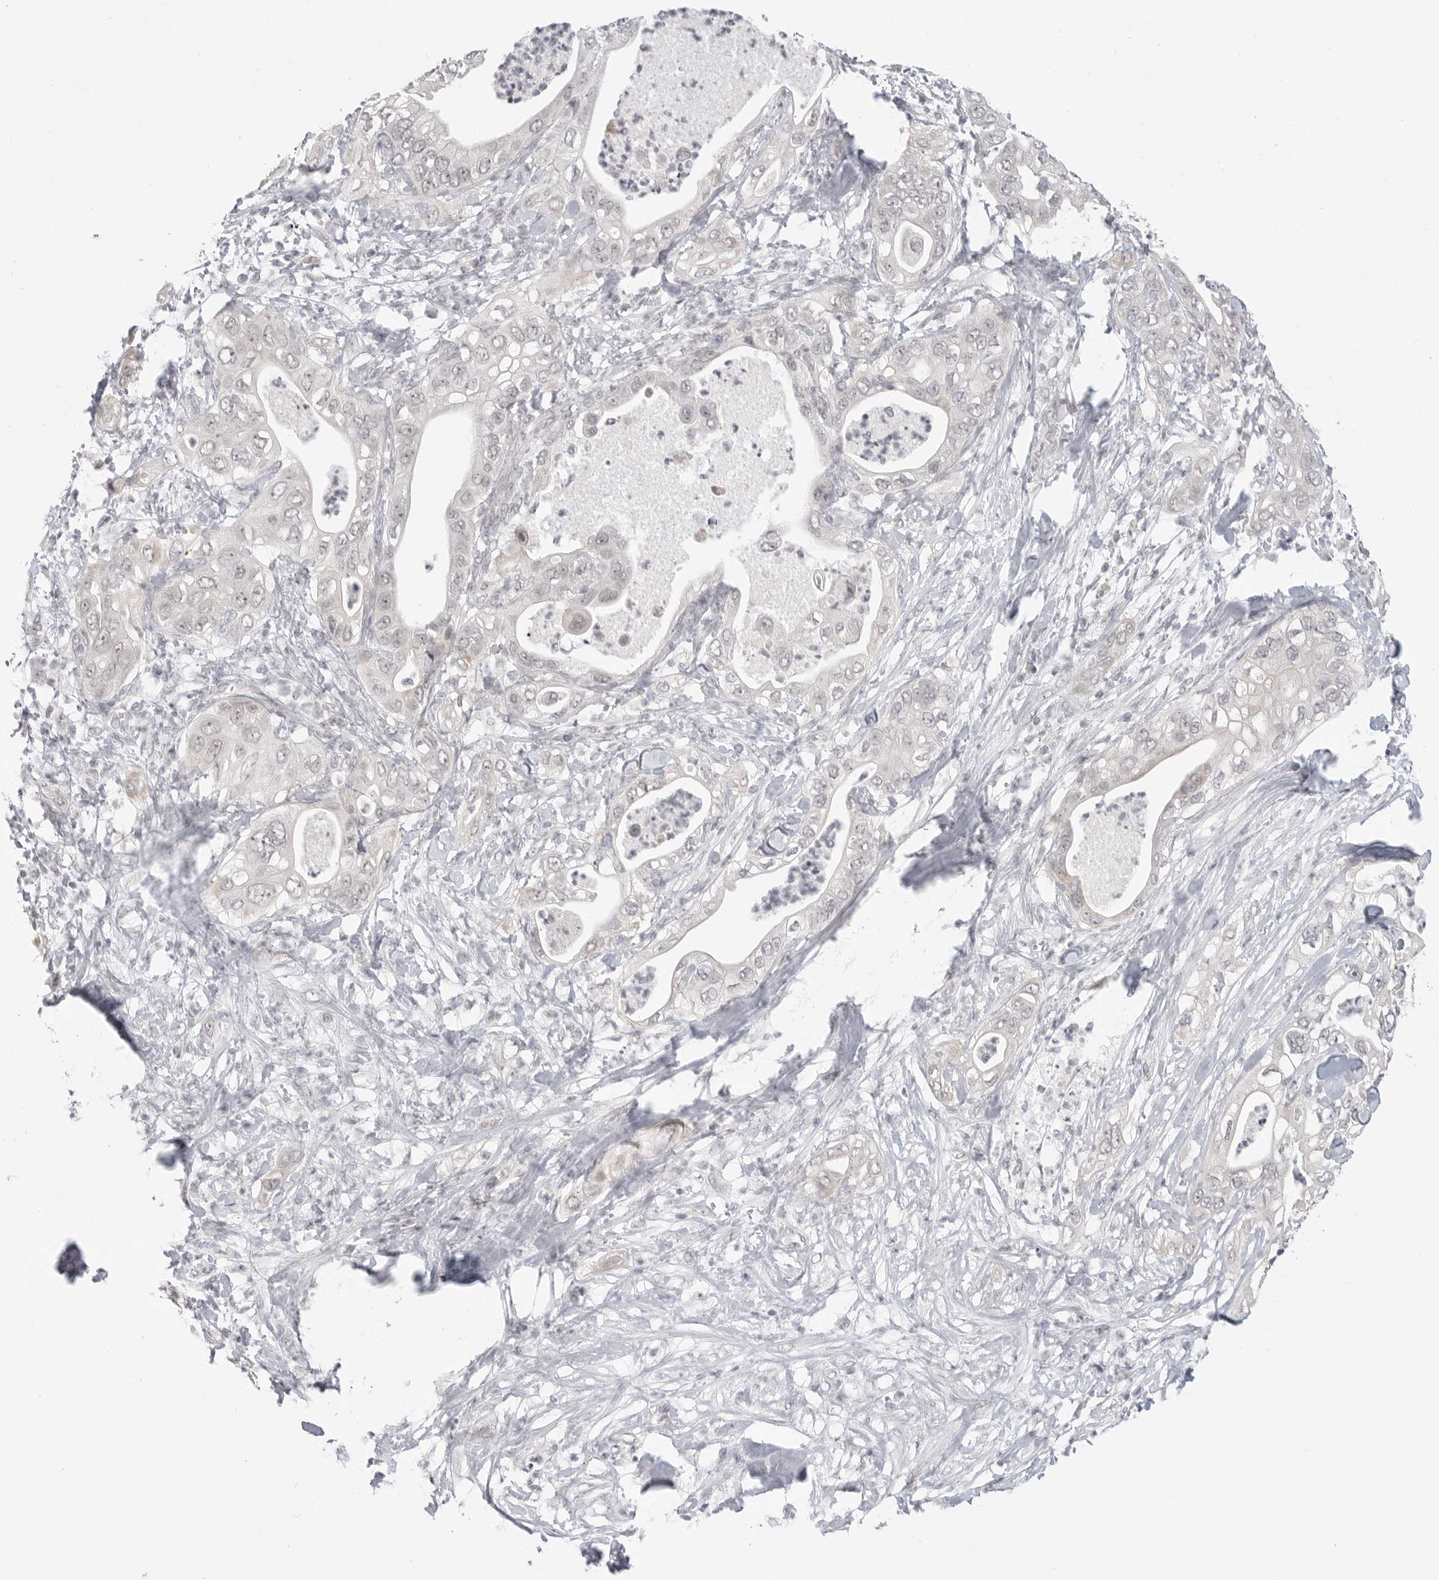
{"staining": {"intensity": "negative", "quantity": "none", "location": "none"}, "tissue": "pancreatic cancer", "cell_type": "Tumor cells", "image_type": "cancer", "snomed": [{"axis": "morphology", "description": "Adenocarcinoma, NOS"}, {"axis": "topography", "description": "Pancreas"}], "caption": "The immunohistochemistry (IHC) micrograph has no significant expression in tumor cells of pancreatic adenocarcinoma tissue. The staining is performed using DAB brown chromogen with nuclei counter-stained in using hematoxylin.", "gene": "KLK11", "patient": {"sex": "female", "age": 78}}